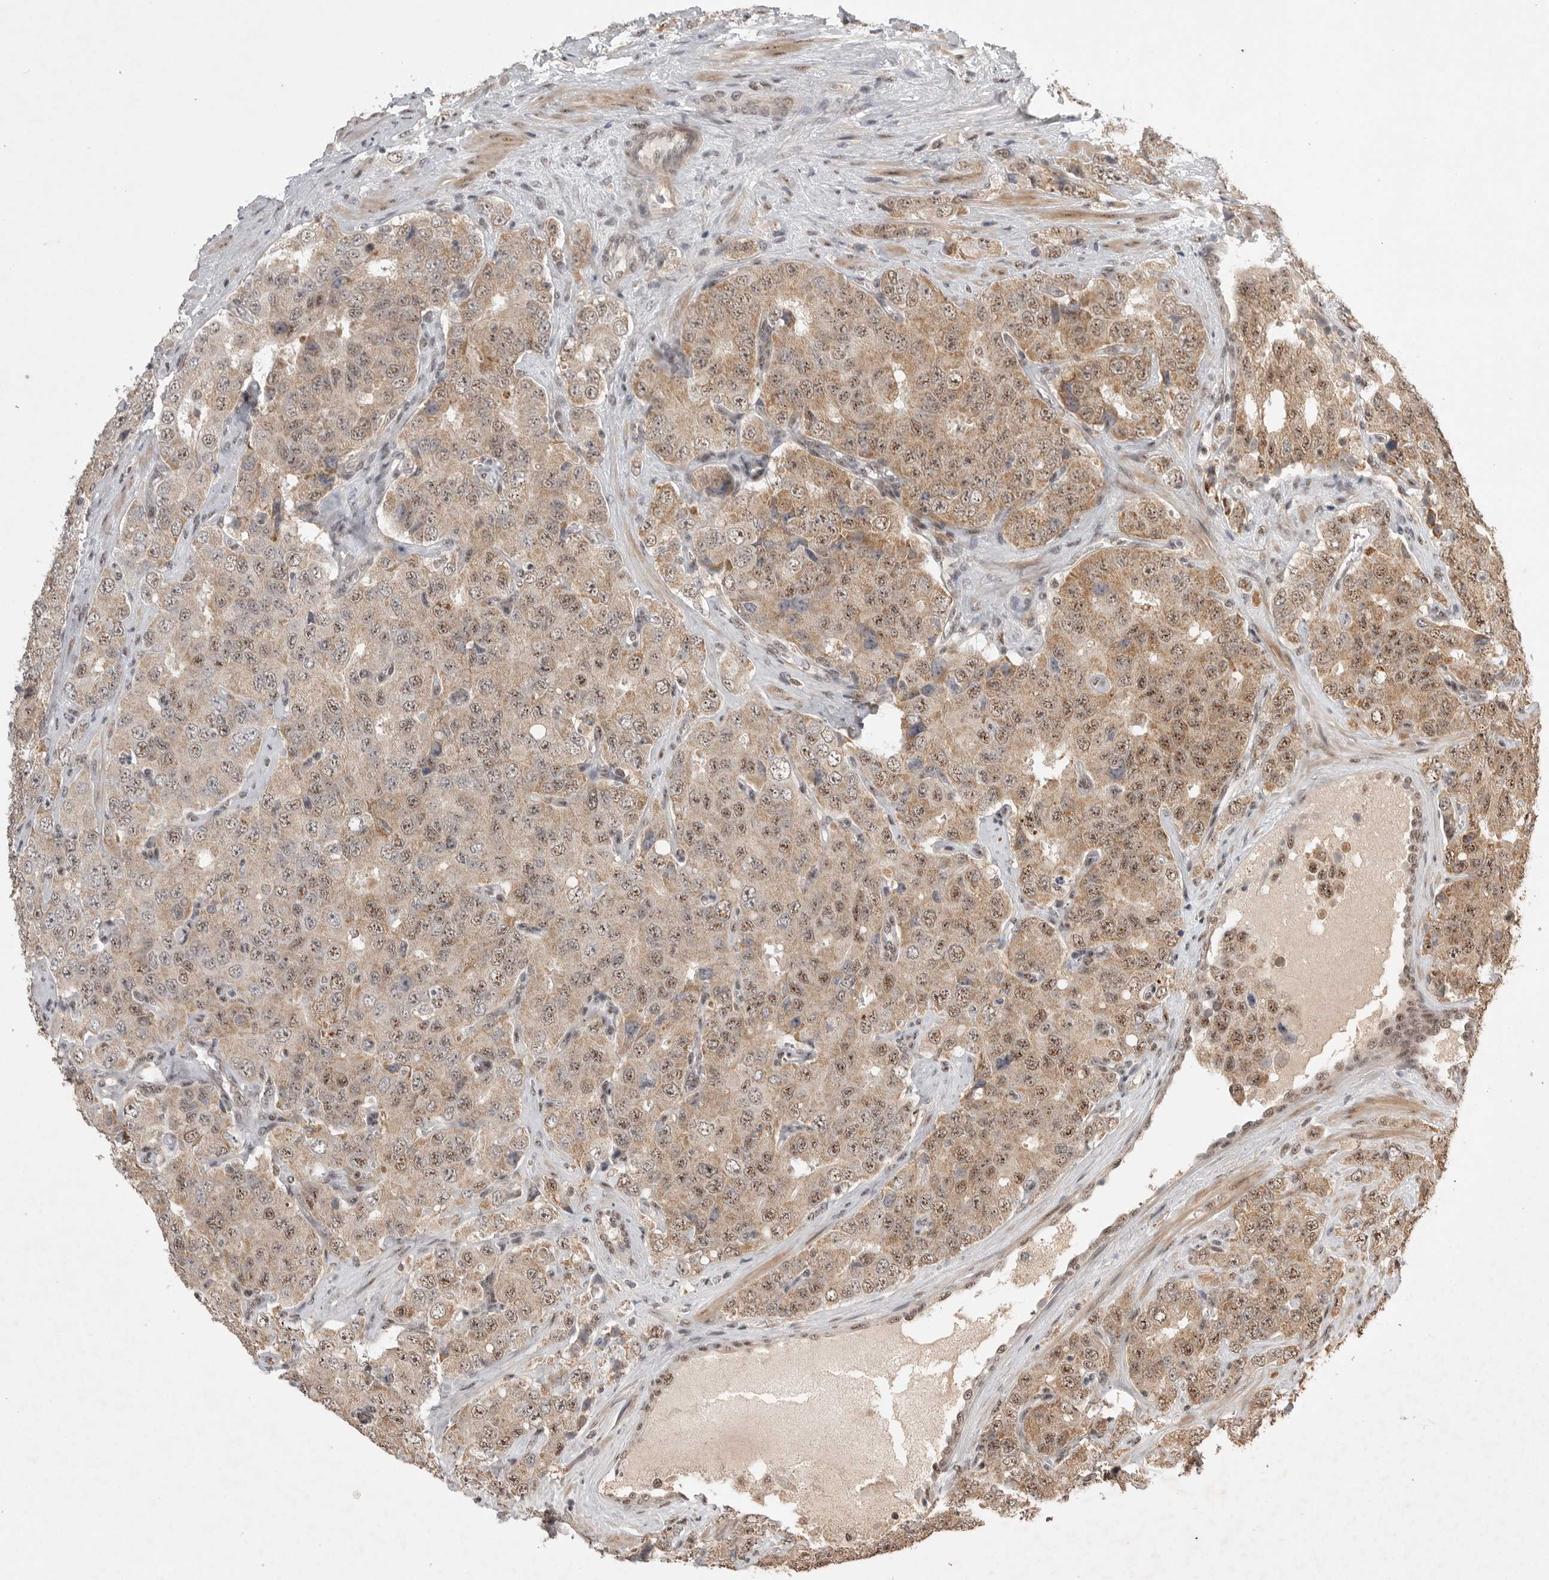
{"staining": {"intensity": "moderate", "quantity": ">75%", "location": "cytoplasmic/membranous,nuclear"}, "tissue": "prostate cancer", "cell_type": "Tumor cells", "image_type": "cancer", "snomed": [{"axis": "morphology", "description": "Adenocarcinoma, High grade"}, {"axis": "topography", "description": "Prostate"}], "caption": "Prostate adenocarcinoma (high-grade) was stained to show a protein in brown. There is medium levels of moderate cytoplasmic/membranous and nuclear expression in about >75% of tumor cells.", "gene": "POMP", "patient": {"sex": "male", "age": 58}}